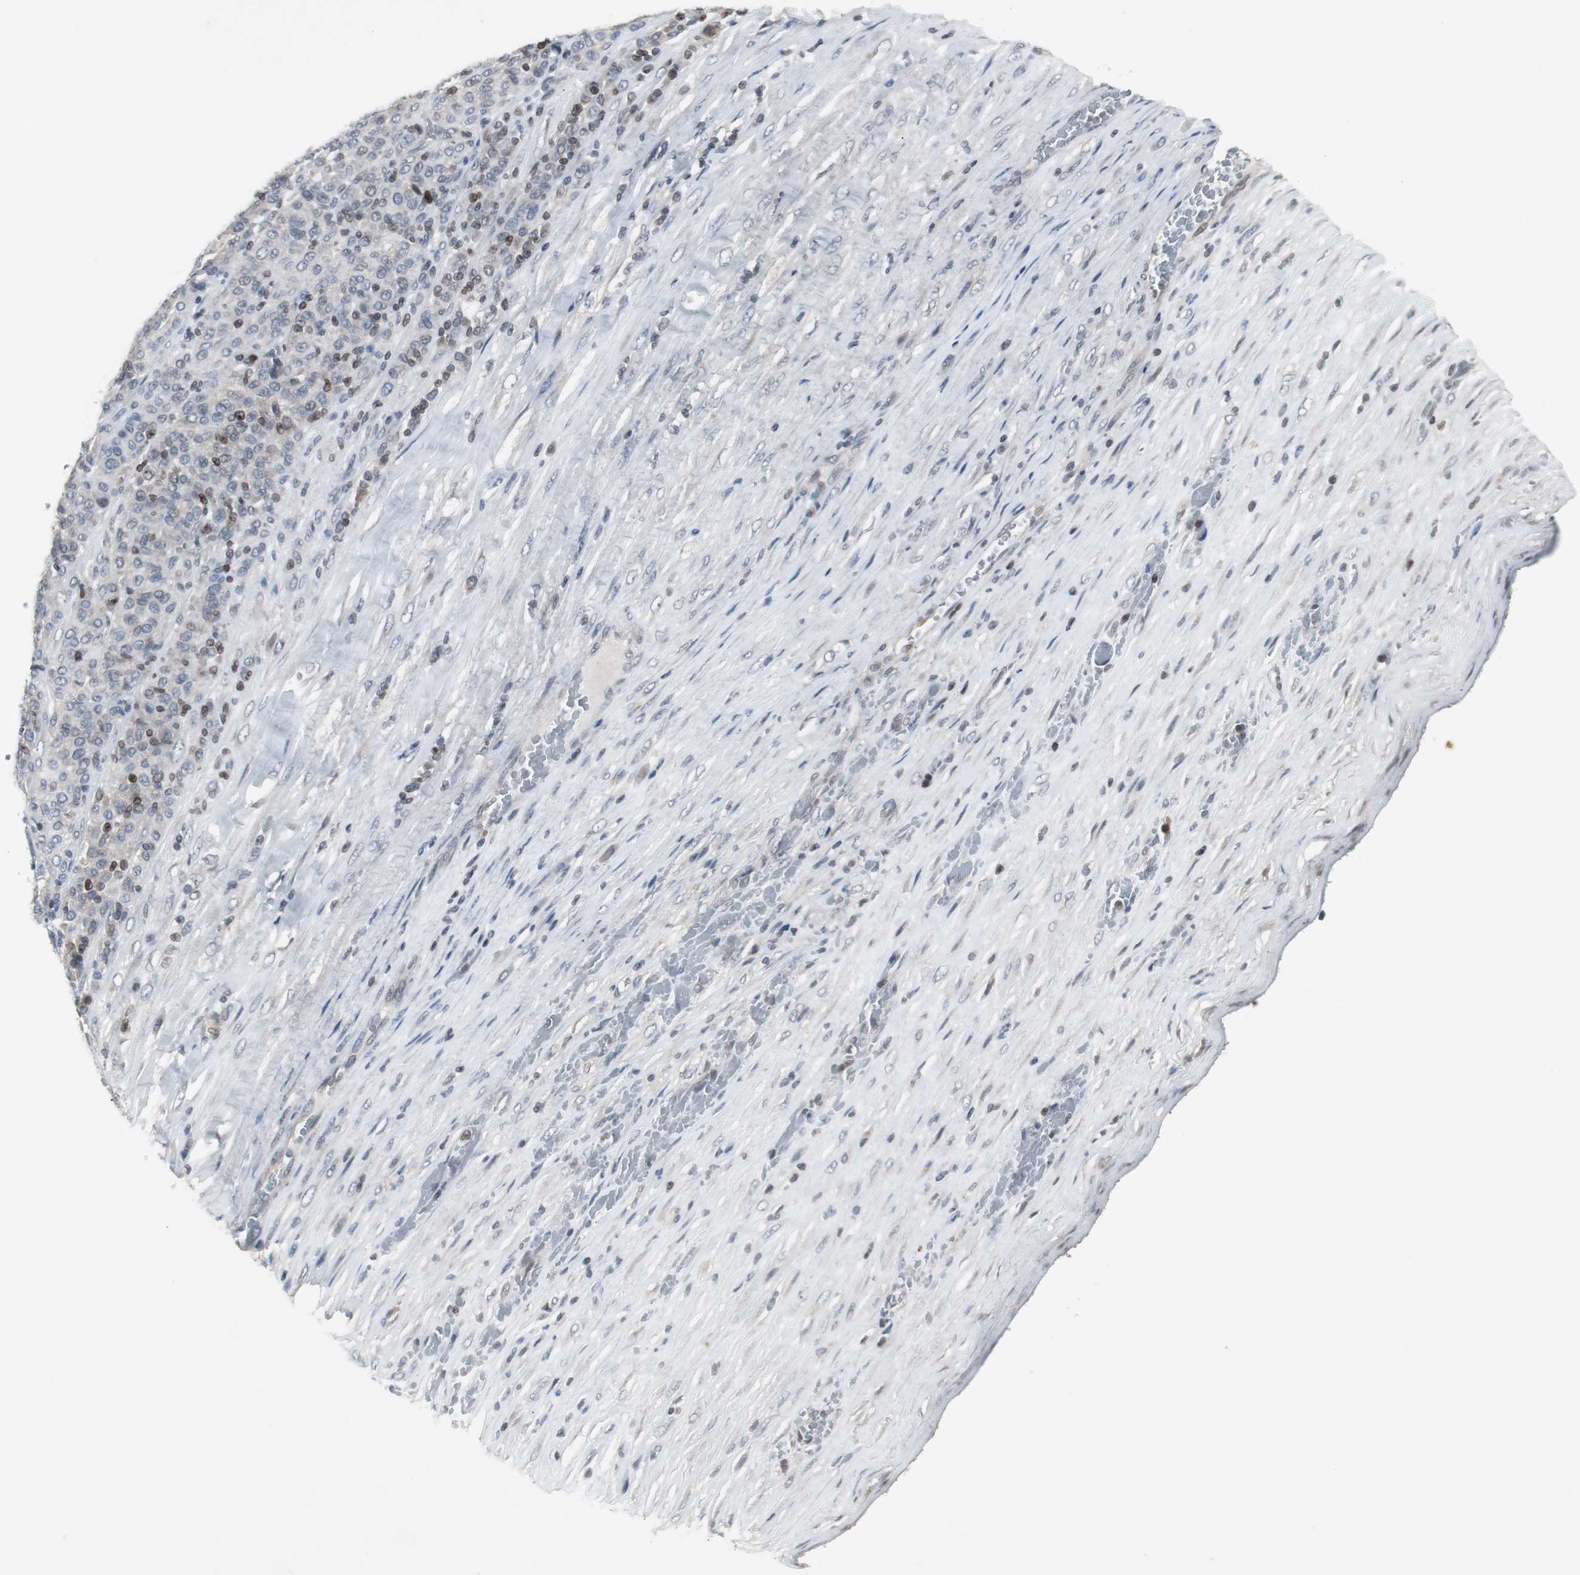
{"staining": {"intensity": "strong", "quantity": "<25%", "location": "nuclear"}, "tissue": "melanoma", "cell_type": "Tumor cells", "image_type": "cancer", "snomed": [{"axis": "morphology", "description": "Malignant melanoma, Metastatic site"}, {"axis": "topography", "description": "Pancreas"}], "caption": "Tumor cells reveal medium levels of strong nuclear expression in approximately <25% of cells in human melanoma.", "gene": "ZNF396", "patient": {"sex": "female", "age": 30}}